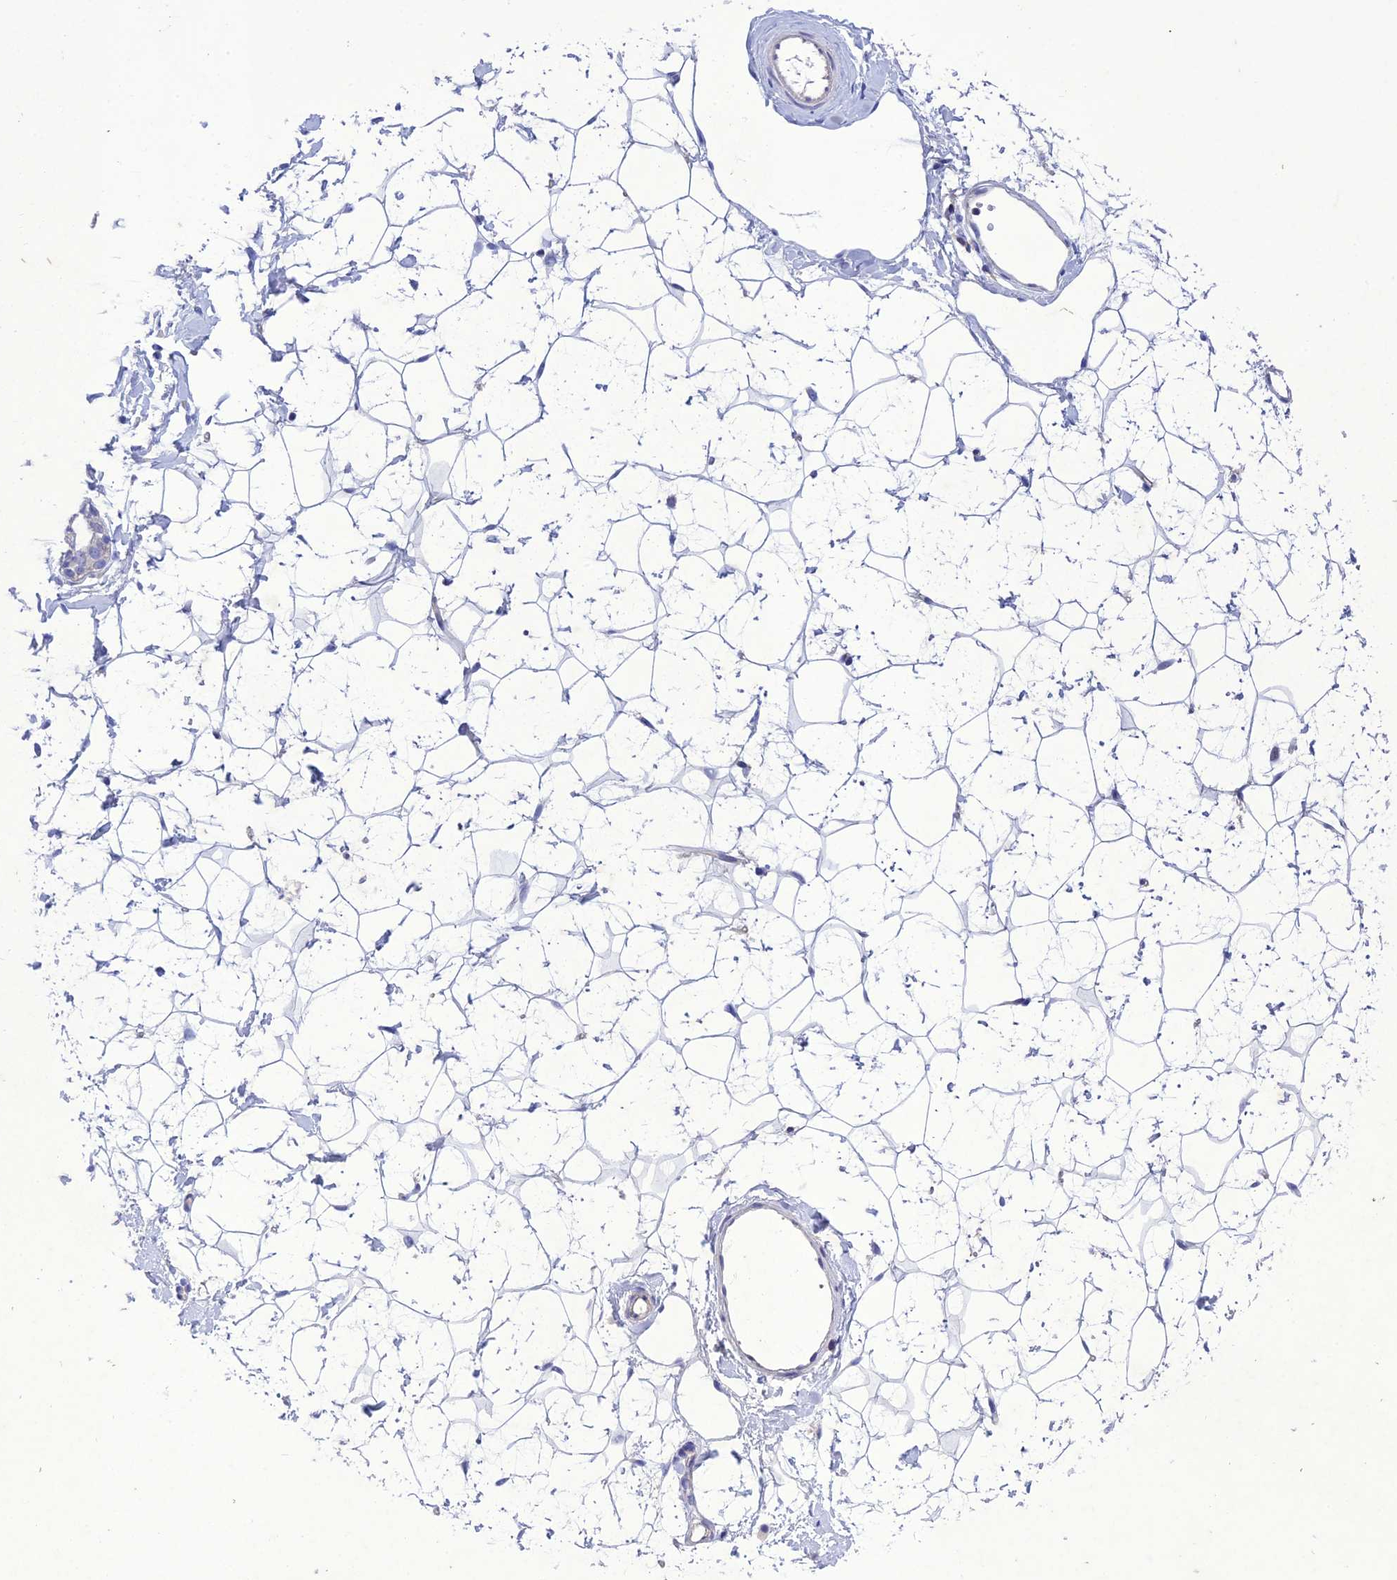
{"staining": {"intensity": "negative", "quantity": "none", "location": "none"}, "tissue": "breast", "cell_type": "Adipocytes", "image_type": "normal", "snomed": [{"axis": "morphology", "description": "Normal tissue, NOS"}, {"axis": "morphology", "description": "Adenoma, NOS"}, {"axis": "topography", "description": "Breast"}], "caption": "Immunohistochemical staining of normal breast displays no significant positivity in adipocytes.", "gene": "SNX24", "patient": {"sex": "female", "age": 23}}